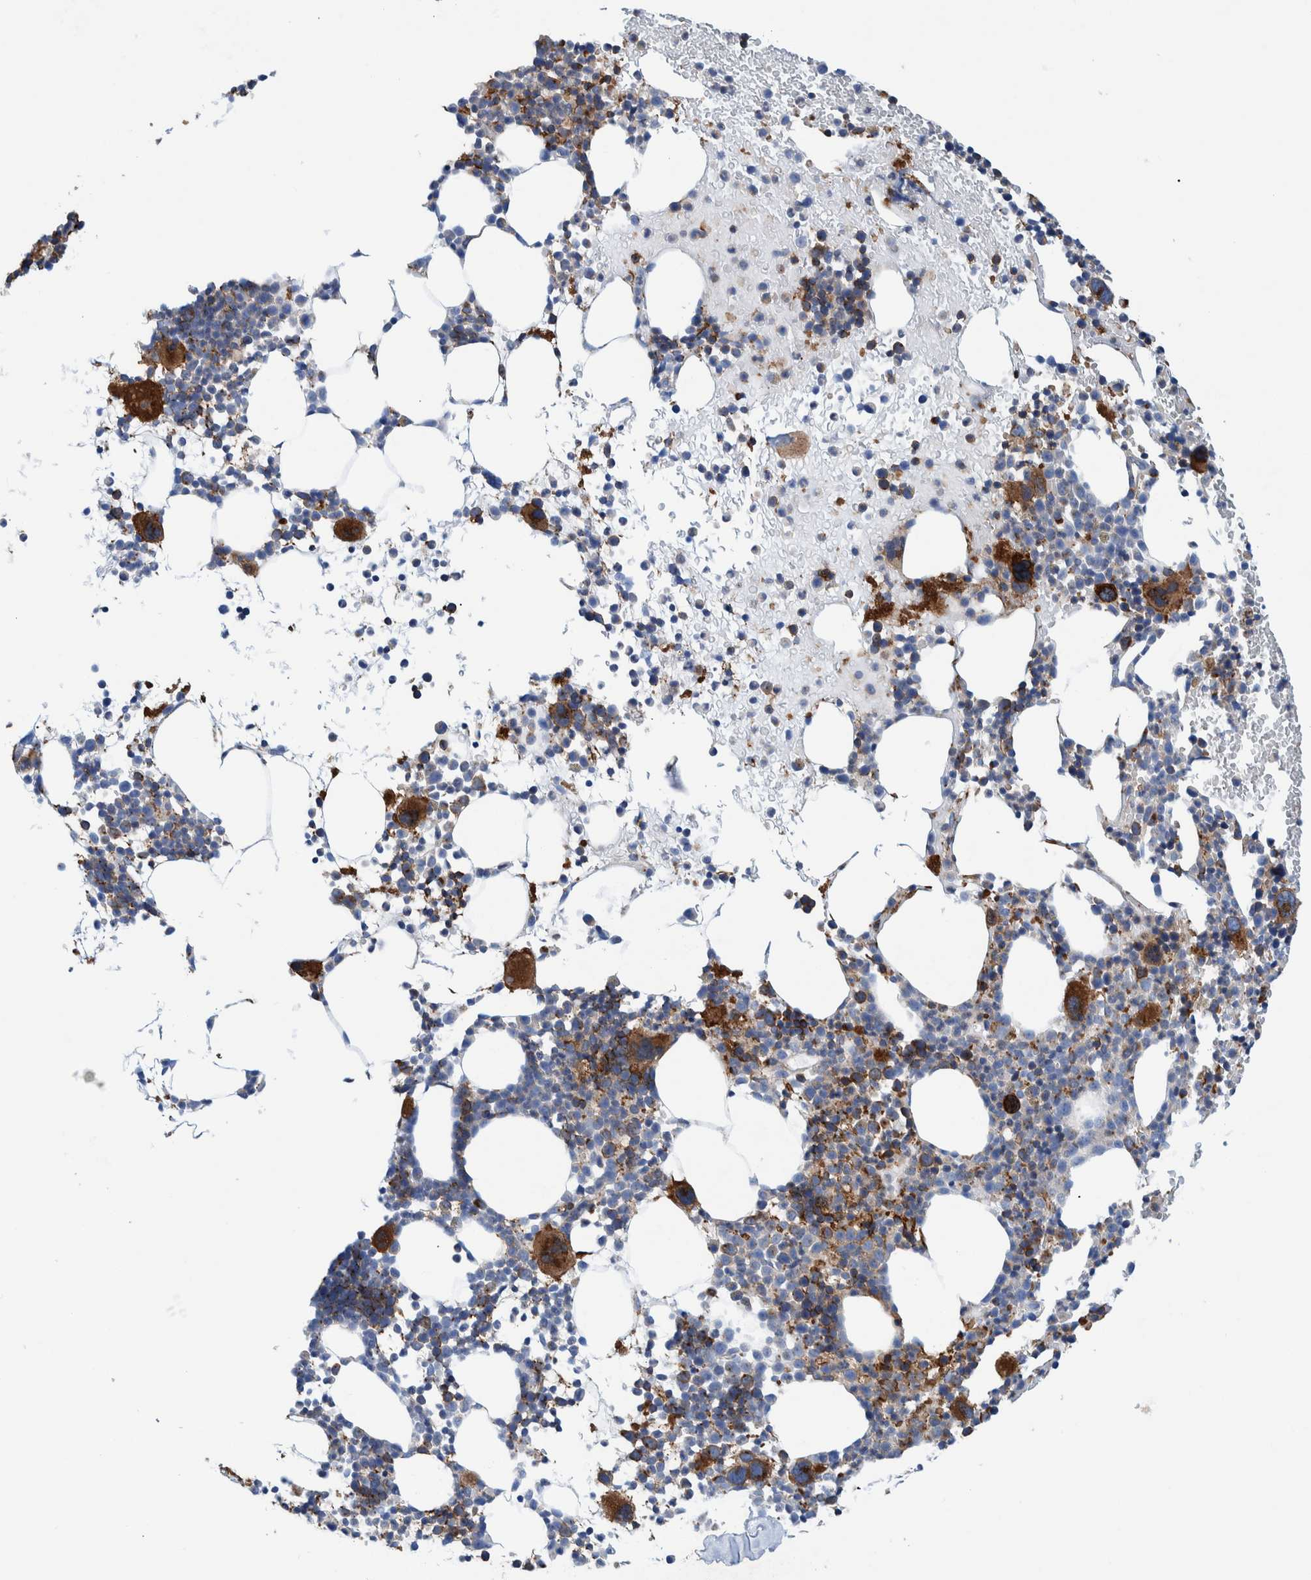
{"staining": {"intensity": "strong", "quantity": "<25%", "location": "cytoplasmic/membranous"}, "tissue": "bone marrow", "cell_type": "Hematopoietic cells", "image_type": "normal", "snomed": [{"axis": "morphology", "description": "Normal tissue, NOS"}, {"axis": "morphology", "description": "Inflammation, NOS"}, {"axis": "topography", "description": "Bone marrow"}], "caption": "Strong cytoplasmic/membranous protein expression is appreciated in about <25% of hematopoietic cells in bone marrow. (brown staining indicates protein expression, while blue staining denotes nuclei).", "gene": "TRIM58", "patient": {"sex": "male", "age": 78}}